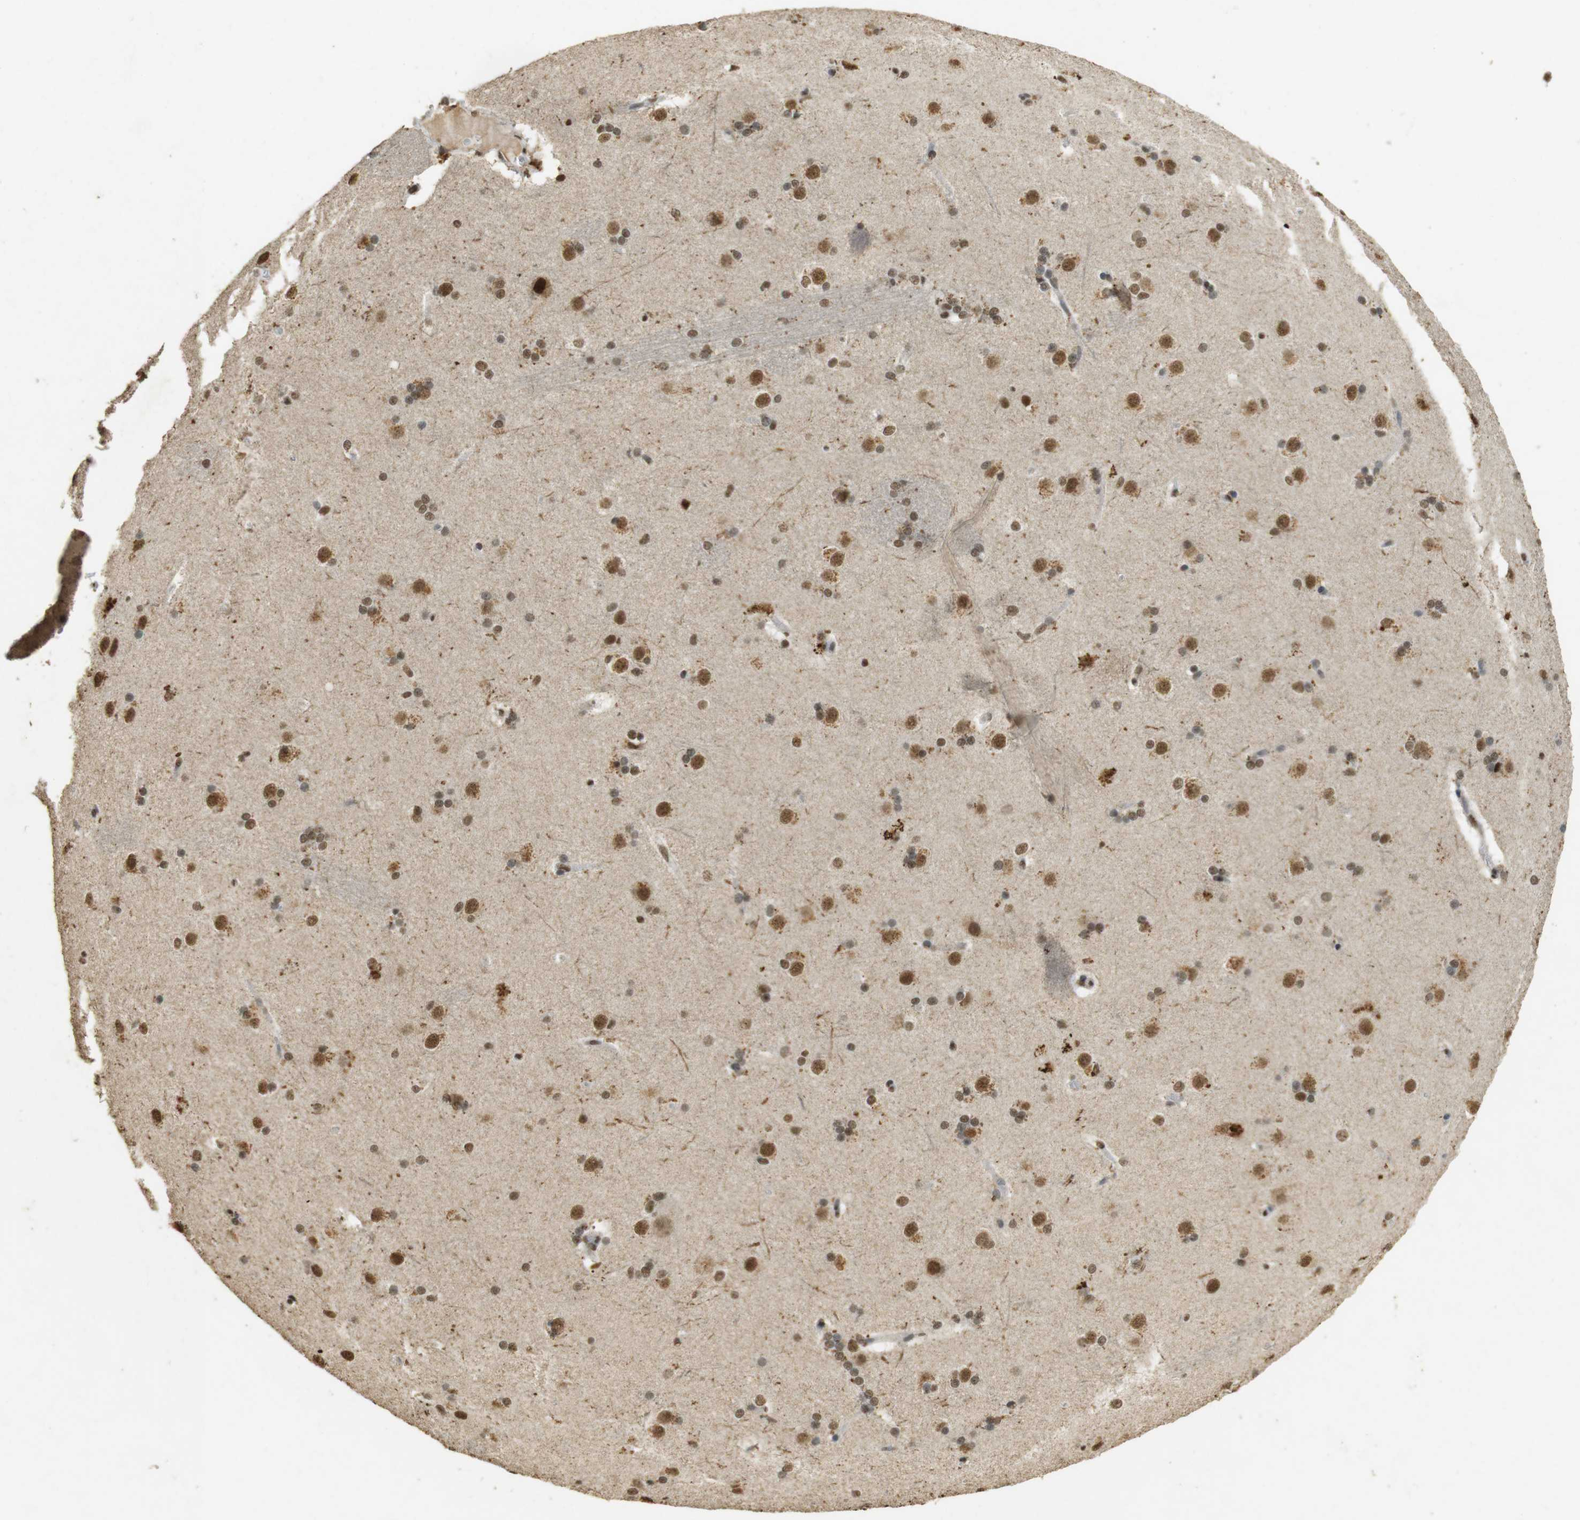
{"staining": {"intensity": "strong", "quantity": ">75%", "location": "nuclear"}, "tissue": "caudate", "cell_type": "Glial cells", "image_type": "normal", "snomed": [{"axis": "morphology", "description": "Normal tissue, NOS"}, {"axis": "topography", "description": "Lateral ventricle wall"}], "caption": "Immunohistochemical staining of unremarkable caudate reveals strong nuclear protein positivity in about >75% of glial cells.", "gene": "GATA4", "patient": {"sex": "female", "age": 19}}